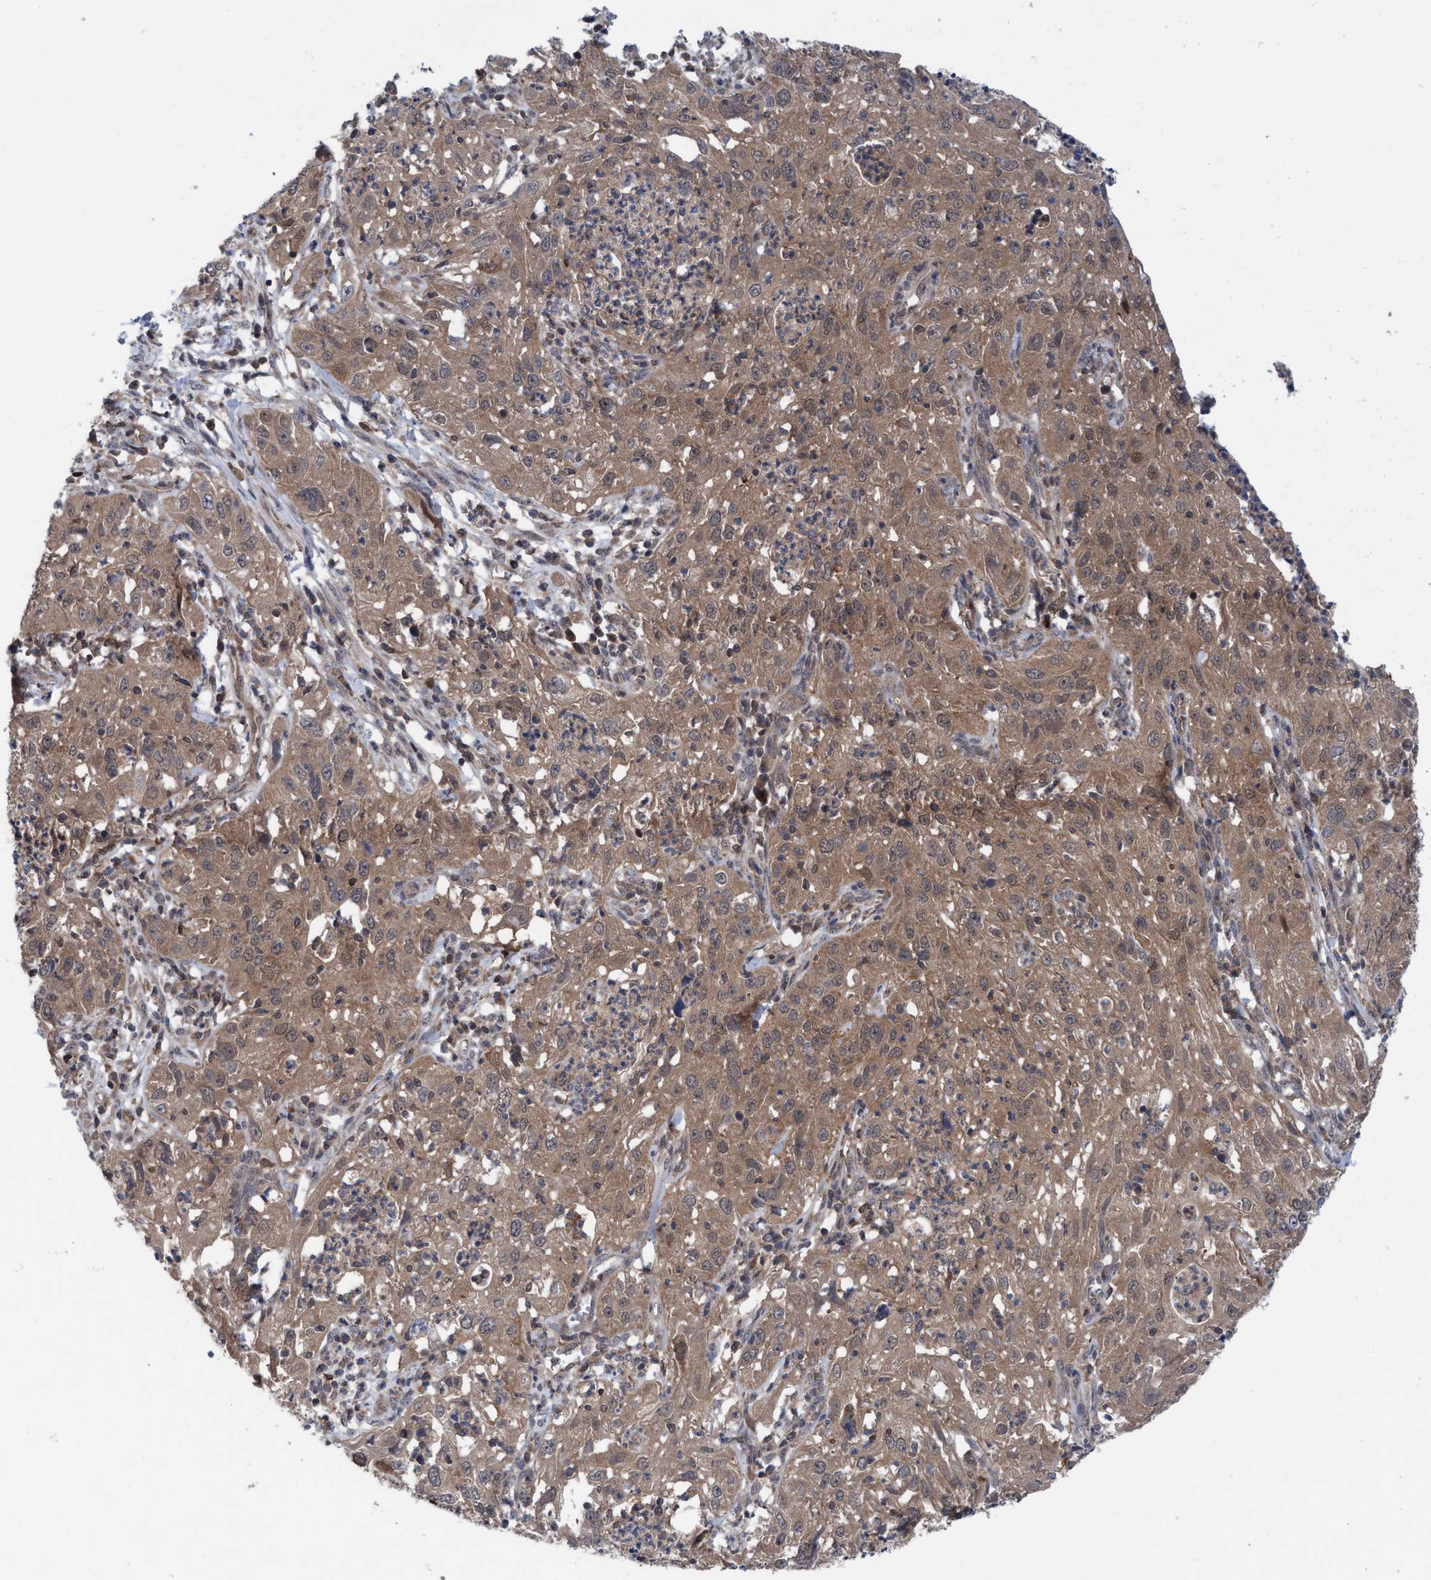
{"staining": {"intensity": "moderate", "quantity": ">75%", "location": "cytoplasmic/membranous"}, "tissue": "cervical cancer", "cell_type": "Tumor cells", "image_type": "cancer", "snomed": [{"axis": "morphology", "description": "Squamous cell carcinoma, NOS"}, {"axis": "topography", "description": "Cervix"}], "caption": "Immunohistochemistry micrograph of neoplastic tissue: cervical cancer stained using immunohistochemistry (IHC) shows medium levels of moderate protein expression localized specifically in the cytoplasmic/membranous of tumor cells, appearing as a cytoplasmic/membranous brown color.", "gene": "GLOD4", "patient": {"sex": "female", "age": 32}}